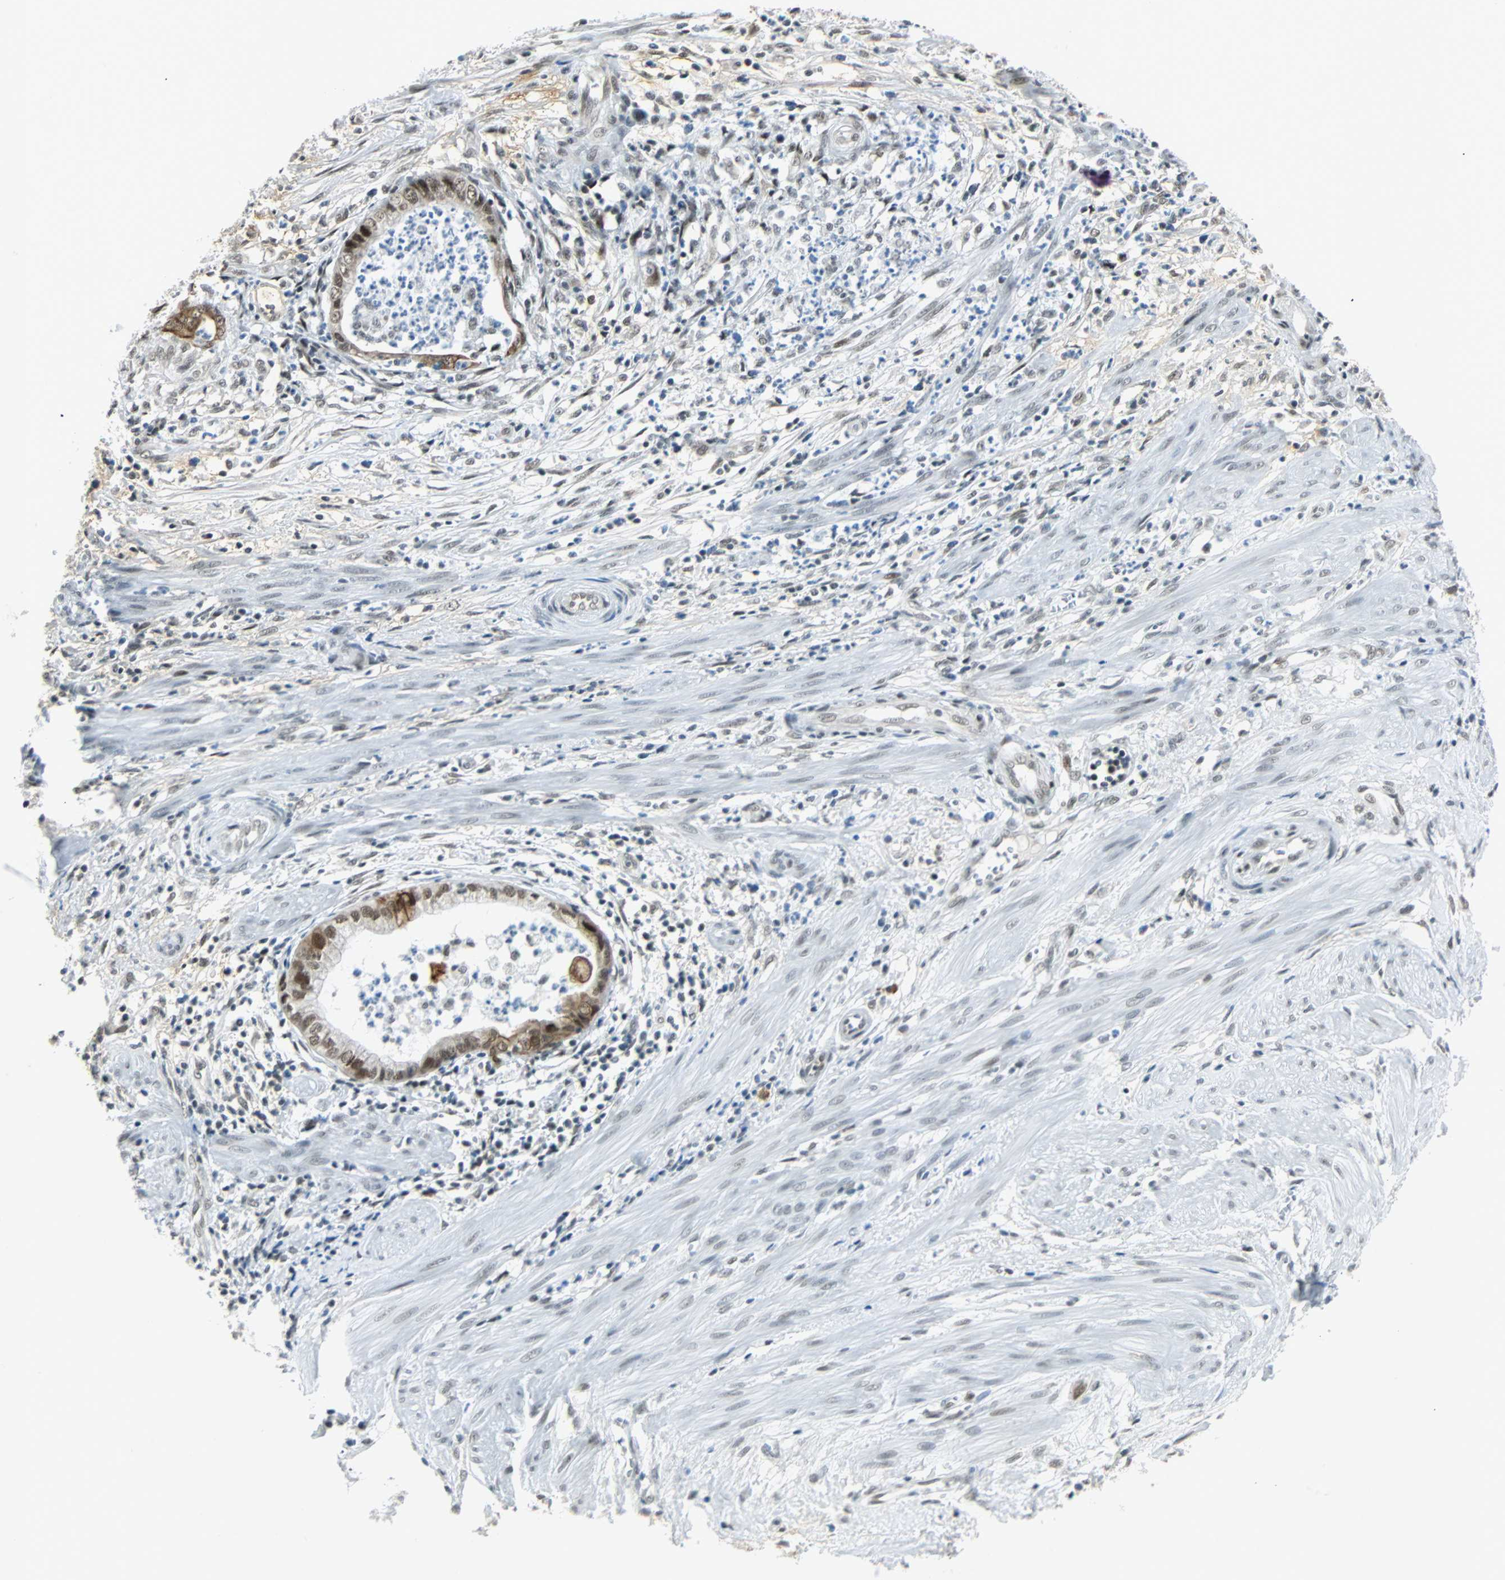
{"staining": {"intensity": "moderate", "quantity": ">75%", "location": "nuclear"}, "tissue": "endometrial cancer", "cell_type": "Tumor cells", "image_type": "cancer", "snomed": [{"axis": "morphology", "description": "Necrosis, NOS"}, {"axis": "morphology", "description": "Adenocarcinoma, NOS"}, {"axis": "topography", "description": "Endometrium"}], "caption": "A high-resolution image shows immunohistochemistry (IHC) staining of endometrial cancer (adenocarcinoma), which shows moderate nuclear expression in about >75% of tumor cells. The staining was performed using DAB (3,3'-diaminobenzidine) to visualize the protein expression in brown, while the nuclei were stained in blue with hematoxylin (Magnification: 20x).", "gene": "NELFE", "patient": {"sex": "female", "age": 79}}